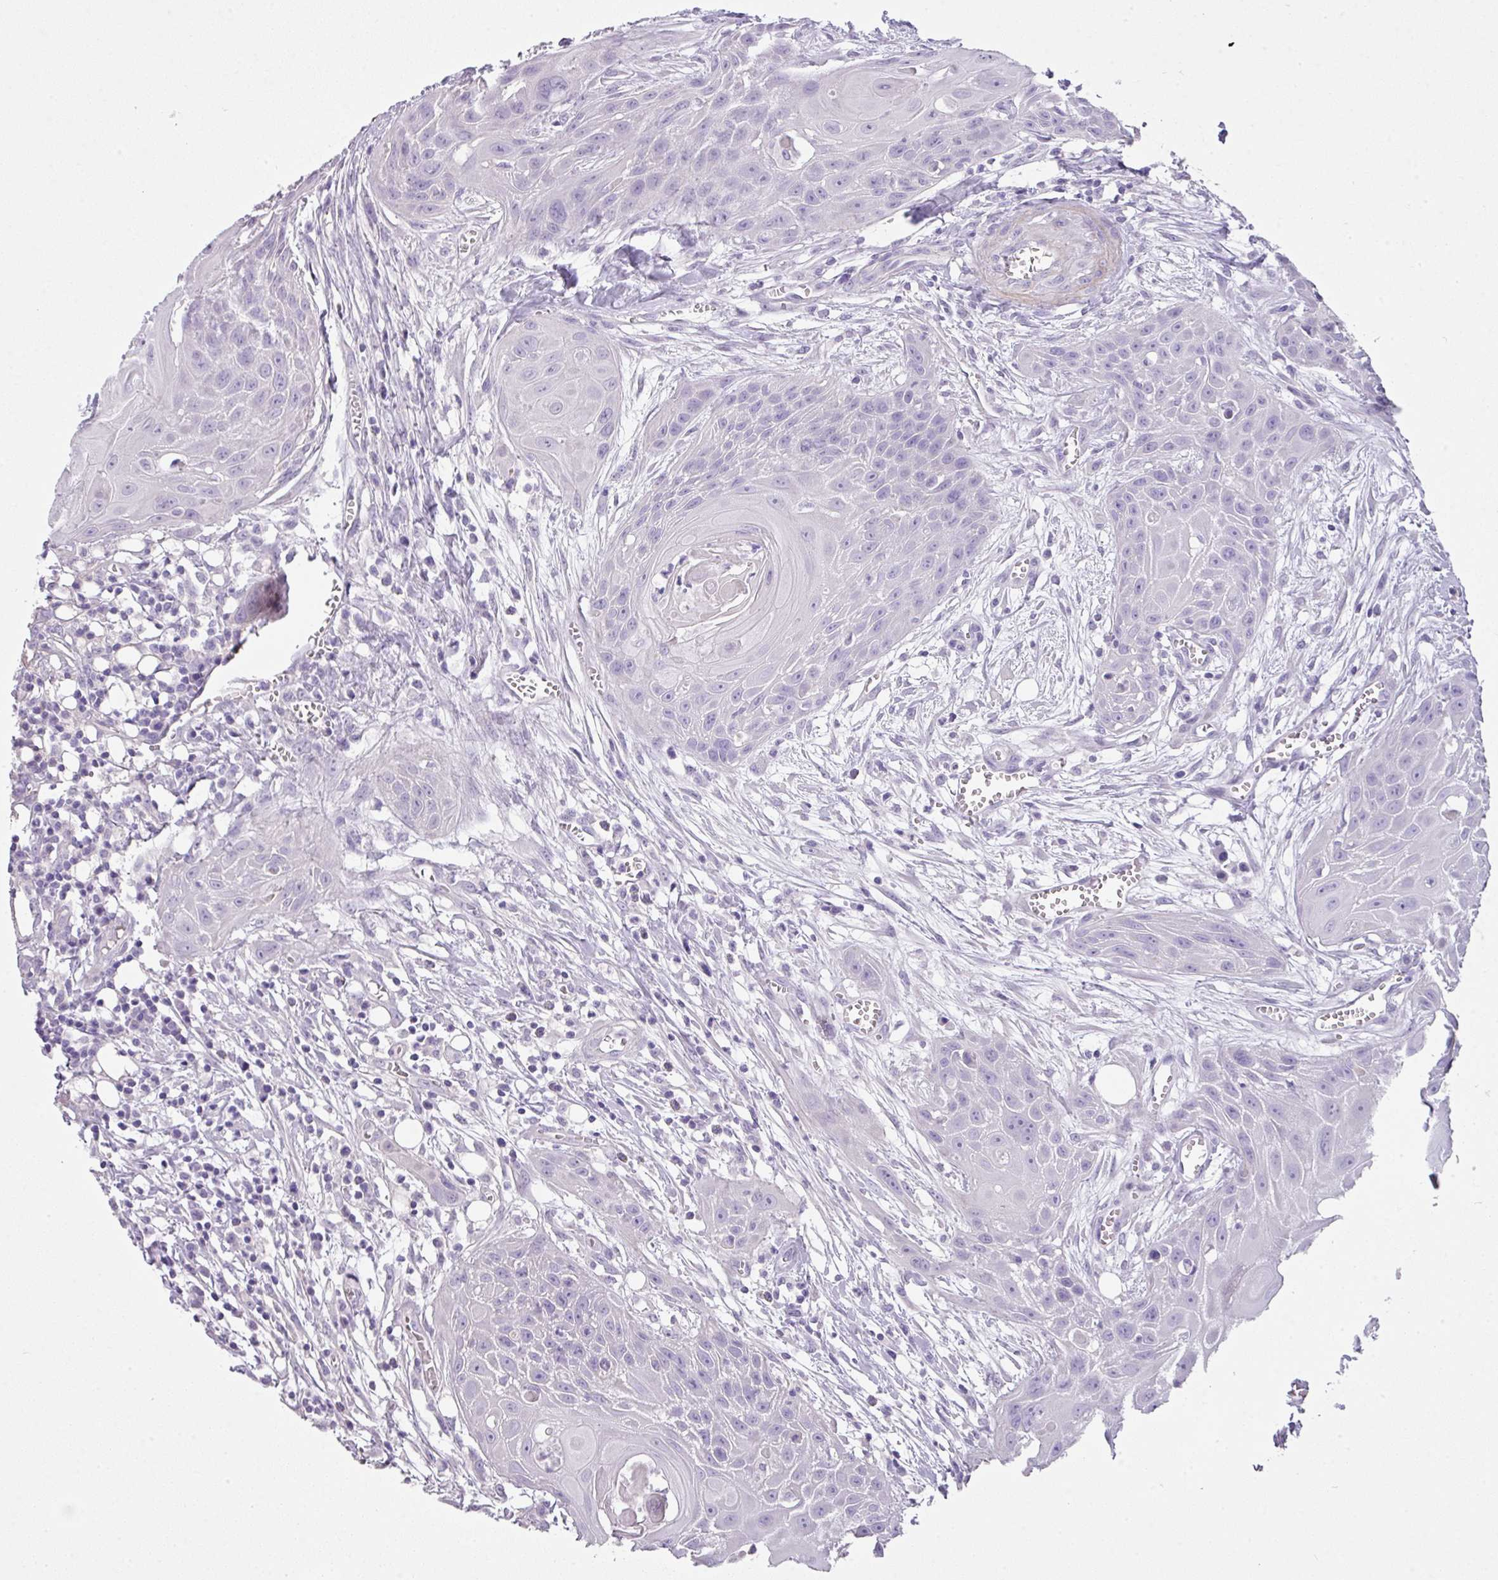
{"staining": {"intensity": "negative", "quantity": "none", "location": "none"}, "tissue": "head and neck cancer", "cell_type": "Tumor cells", "image_type": "cancer", "snomed": [{"axis": "morphology", "description": "Squamous cell carcinoma, NOS"}, {"axis": "topography", "description": "Lymph node"}, {"axis": "topography", "description": "Salivary gland"}, {"axis": "topography", "description": "Head-Neck"}], "caption": "IHC of head and neck cancer reveals no expression in tumor cells. (Immunohistochemistry, brightfield microscopy, high magnification).", "gene": "GLI4", "patient": {"sex": "female", "age": 74}}